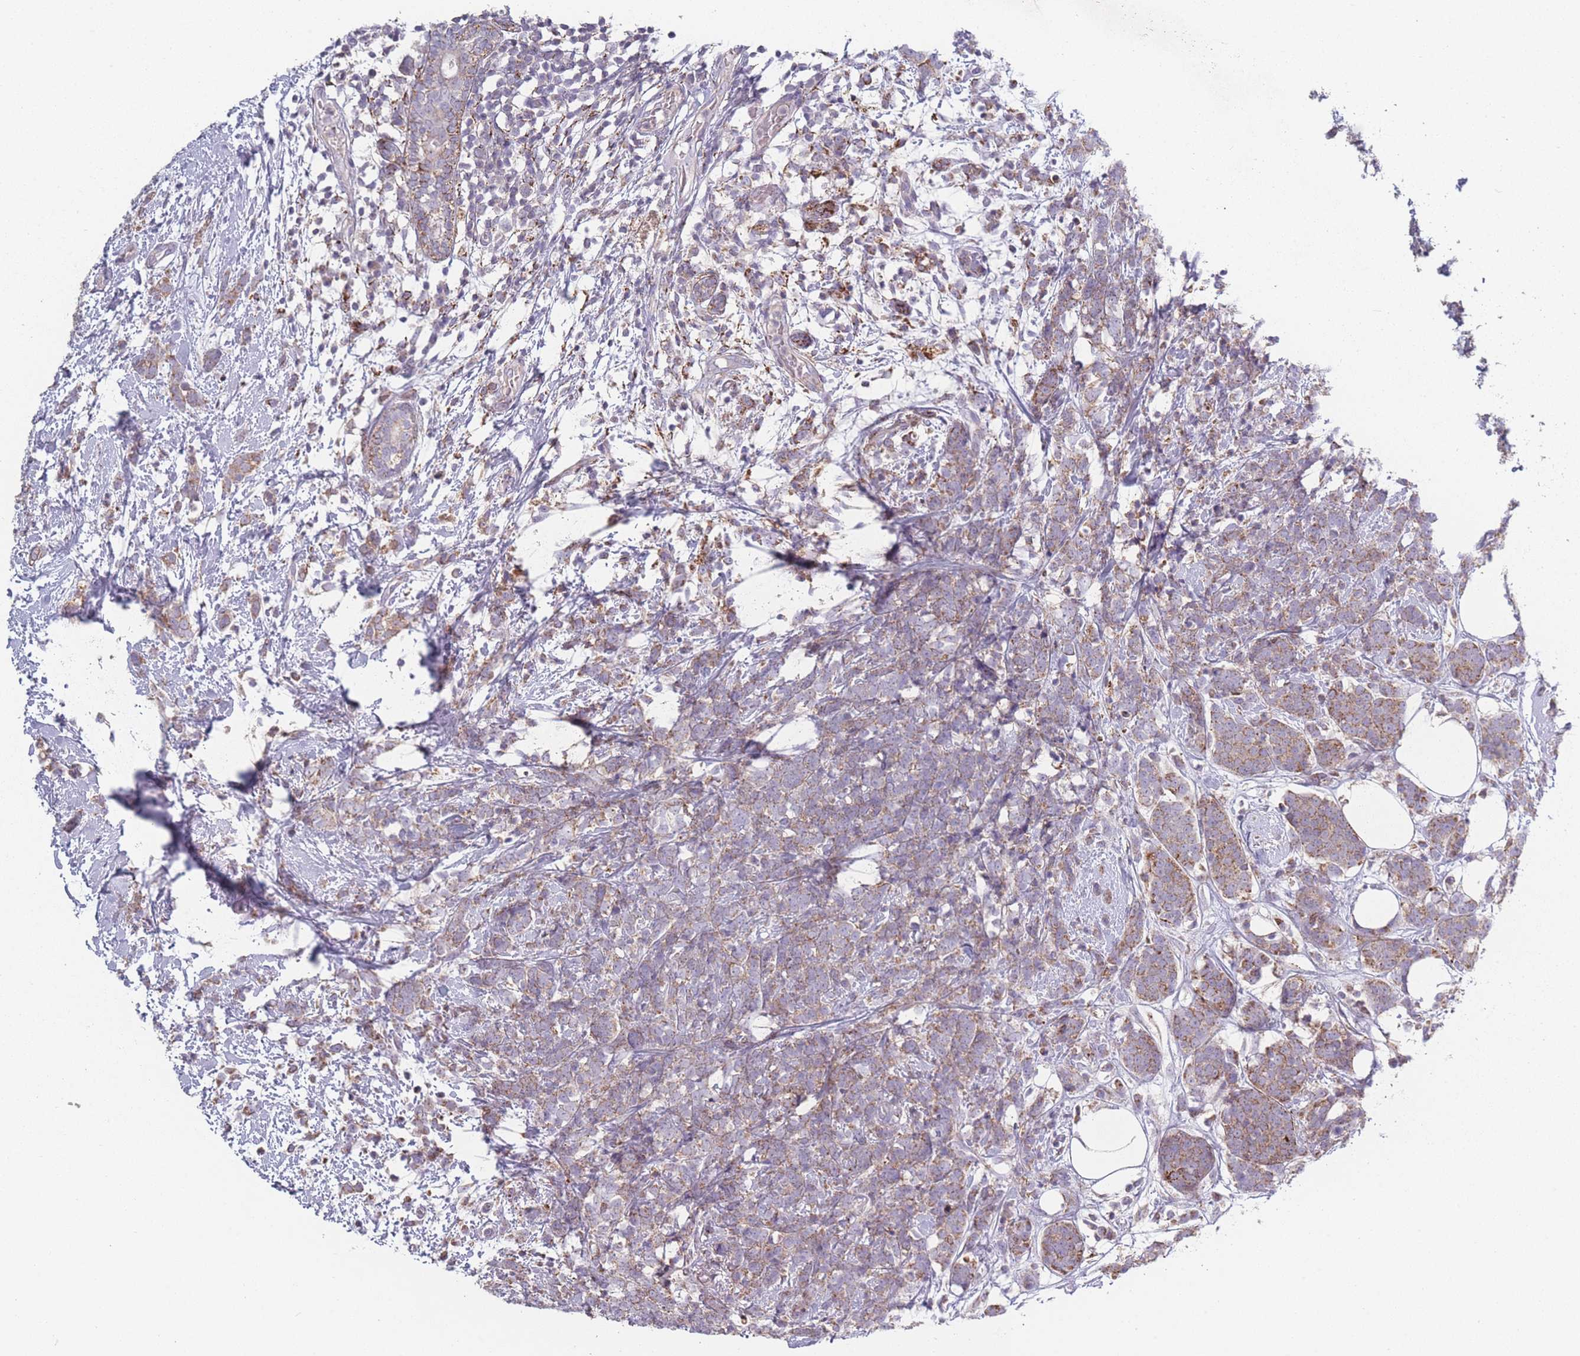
{"staining": {"intensity": "weak", "quantity": "25%-75%", "location": "cytoplasmic/membranous"}, "tissue": "breast cancer", "cell_type": "Tumor cells", "image_type": "cancer", "snomed": [{"axis": "morphology", "description": "Lobular carcinoma"}, {"axis": "topography", "description": "Breast"}], "caption": "Tumor cells demonstrate low levels of weak cytoplasmic/membranous positivity in approximately 25%-75% of cells in lobular carcinoma (breast).", "gene": "PEX11B", "patient": {"sex": "female", "age": 58}}